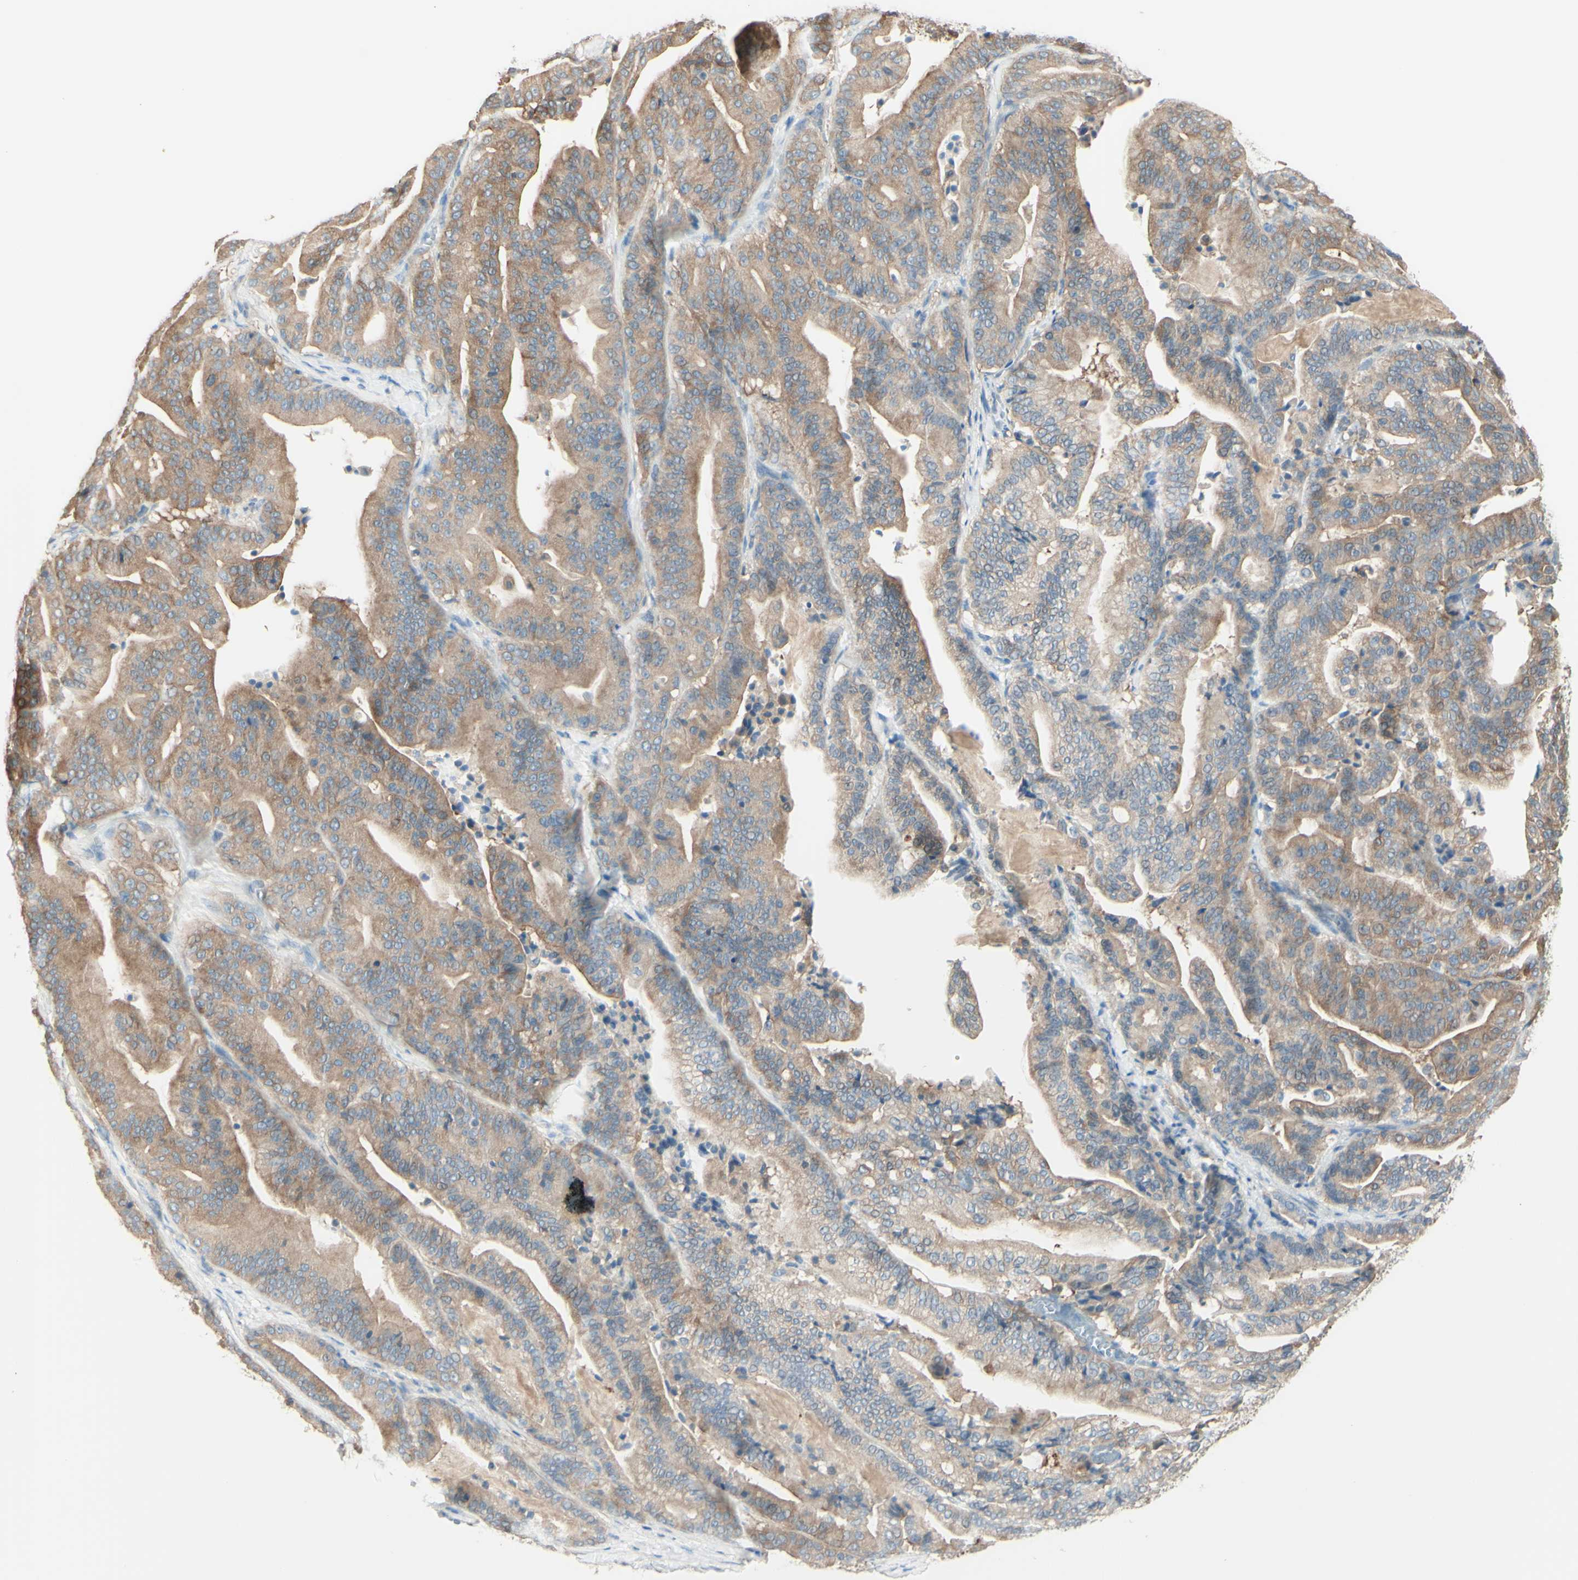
{"staining": {"intensity": "moderate", "quantity": ">75%", "location": "cytoplasmic/membranous"}, "tissue": "pancreatic cancer", "cell_type": "Tumor cells", "image_type": "cancer", "snomed": [{"axis": "morphology", "description": "Adenocarcinoma, NOS"}, {"axis": "topography", "description": "Pancreas"}], "caption": "This micrograph displays adenocarcinoma (pancreatic) stained with IHC to label a protein in brown. The cytoplasmic/membranous of tumor cells show moderate positivity for the protein. Nuclei are counter-stained blue.", "gene": "MTM1", "patient": {"sex": "male", "age": 63}}